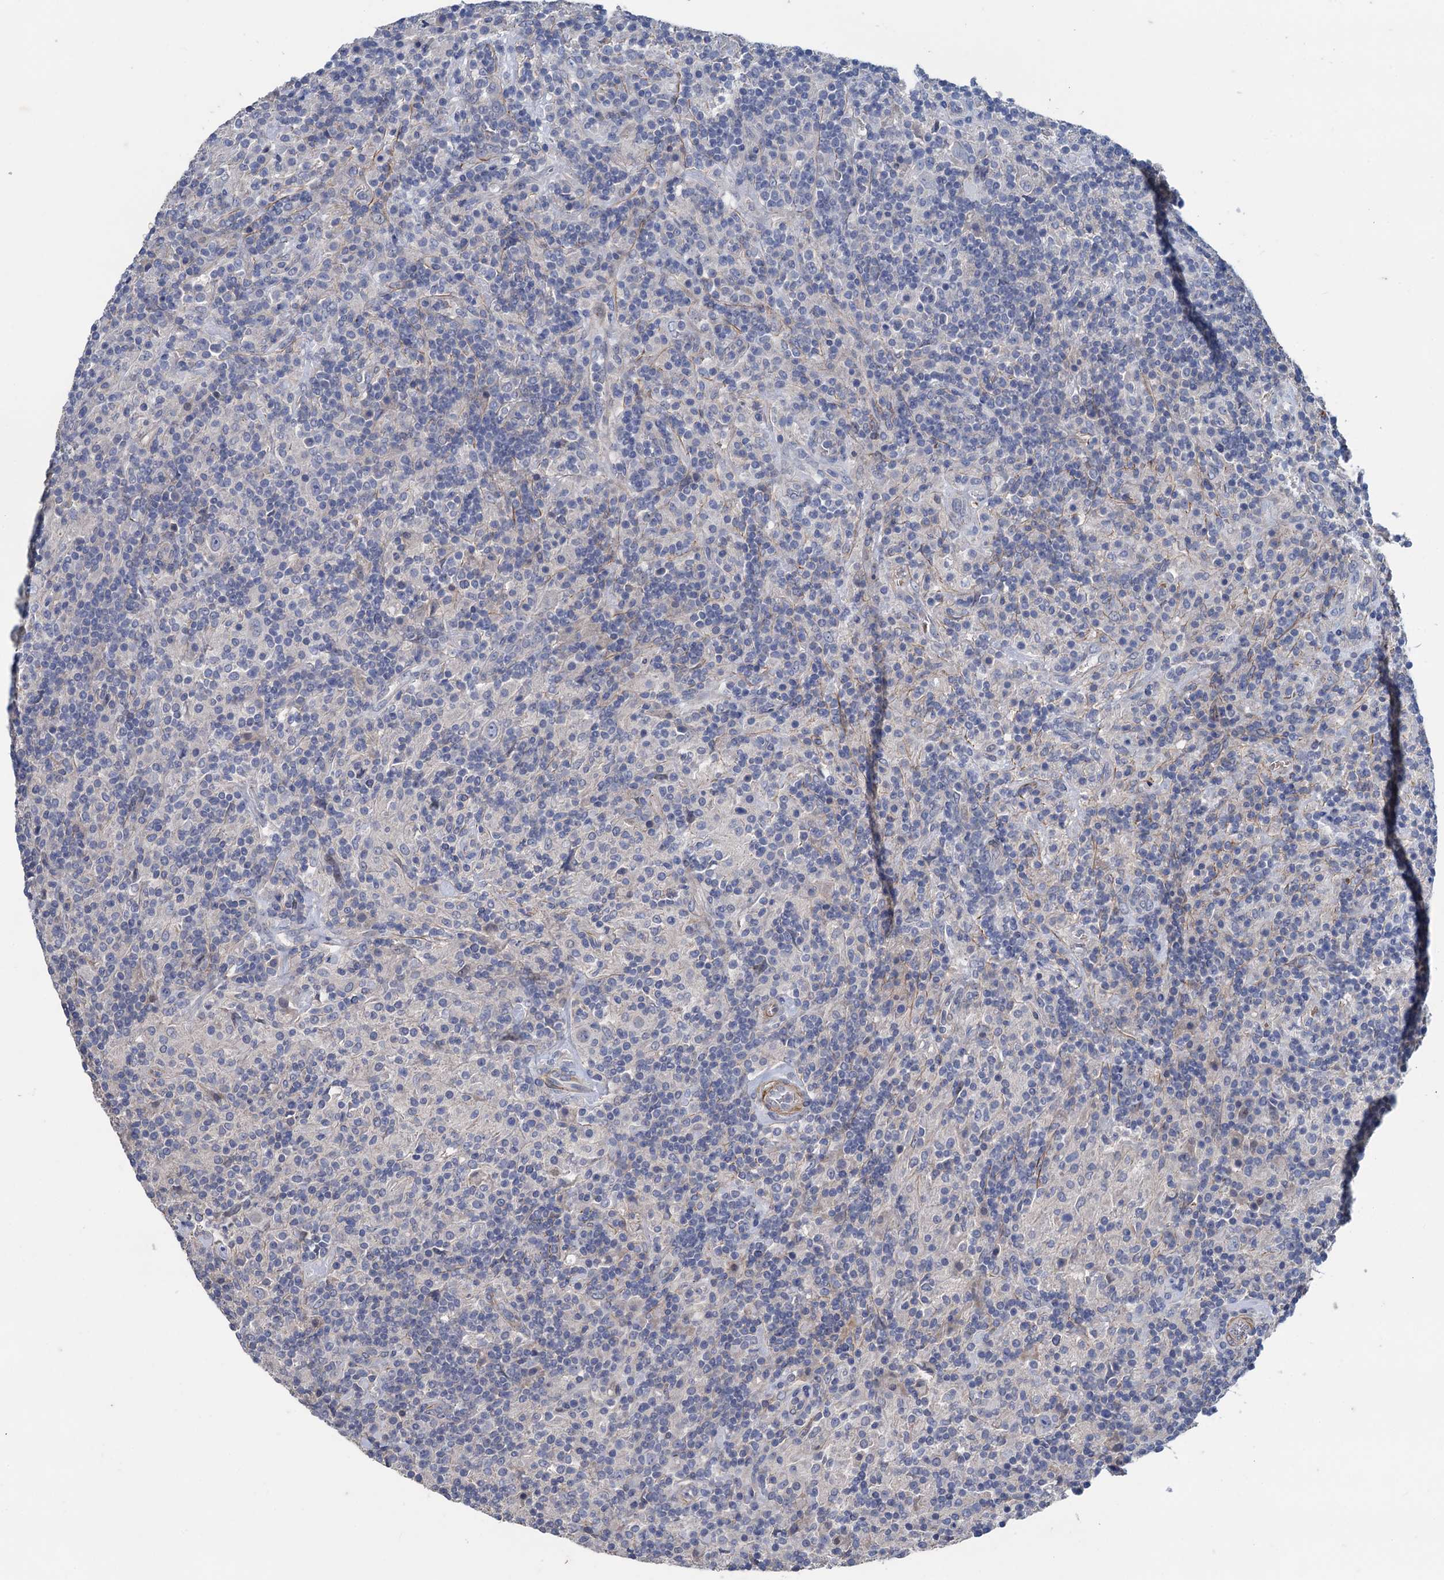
{"staining": {"intensity": "negative", "quantity": "none", "location": "none"}, "tissue": "lymphoma", "cell_type": "Tumor cells", "image_type": "cancer", "snomed": [{"axis": "morphology", "description": "Hodgkin's disease, NOS"}, {"axis": "topography", "description": "Lymph node"}], "caption": "DAB (3,3'-diaminobenzidine) immunohistochemical staining of human lymphoma exhibits no significant staining in tumor cells.", "gene": "SMCO3", "patient": {"sex": "male", "age": 70}}